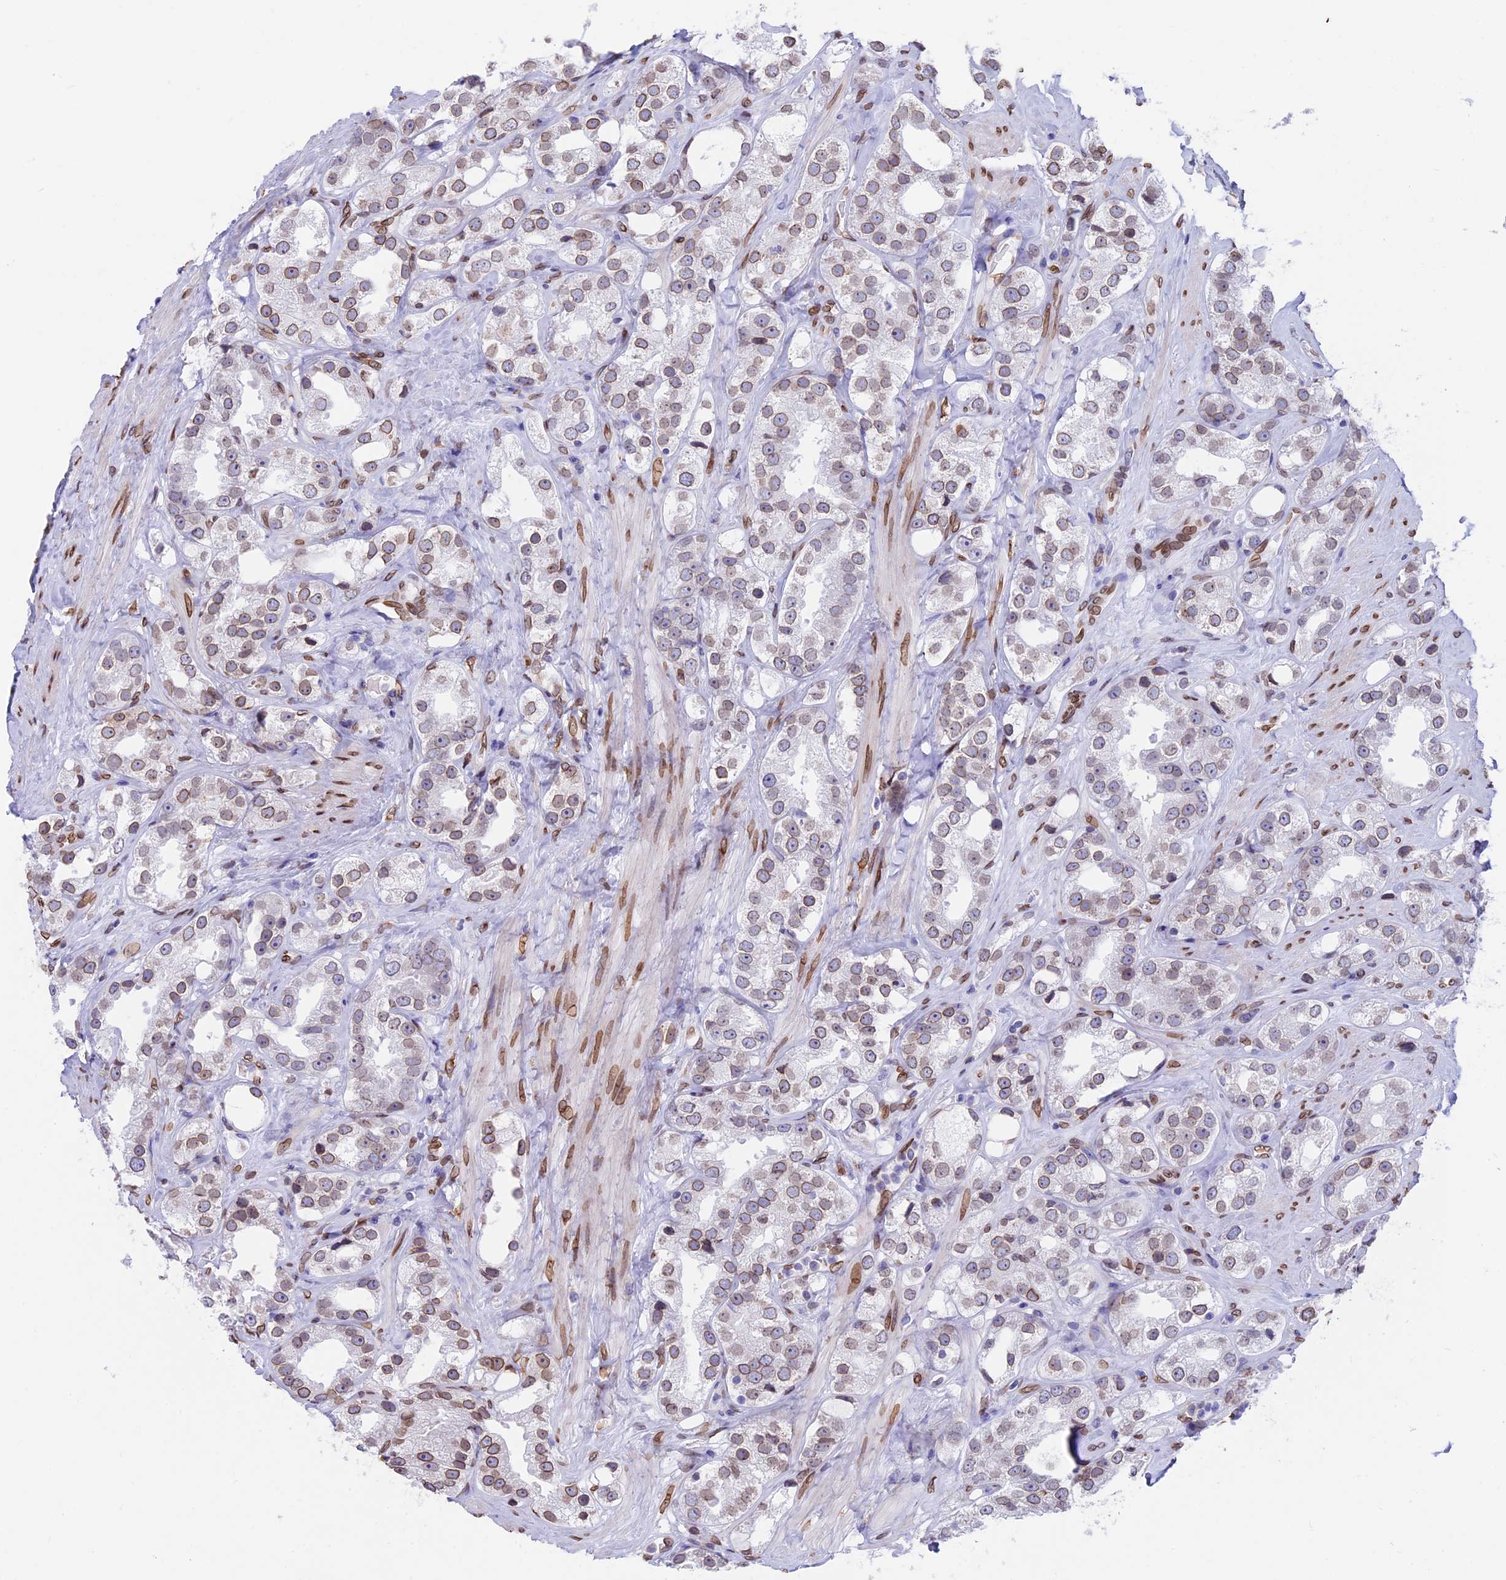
{"staining": {"intensity": "weak", "quantity": ">75%", "location": "cytoplasmic/membranous,nuclear"}, "tissue": "prostate cancer", "cell_type": "Tumor cells", "image_type": "cancer", "snomed": [{"axis": "morphology", "description": "Adenocarcinoma, NOS"}, {"axis": "topography", "description": "Prostate"}], "caption": "Adenocarcinoma (prostate) stained for a protein (brown) reveals weak cytoplasmic/membranous and nuclear positive staining in about >75% of tumor cells.", "gene": "TMPRSS7", "patient": {"sex": "male", "age": 79}}